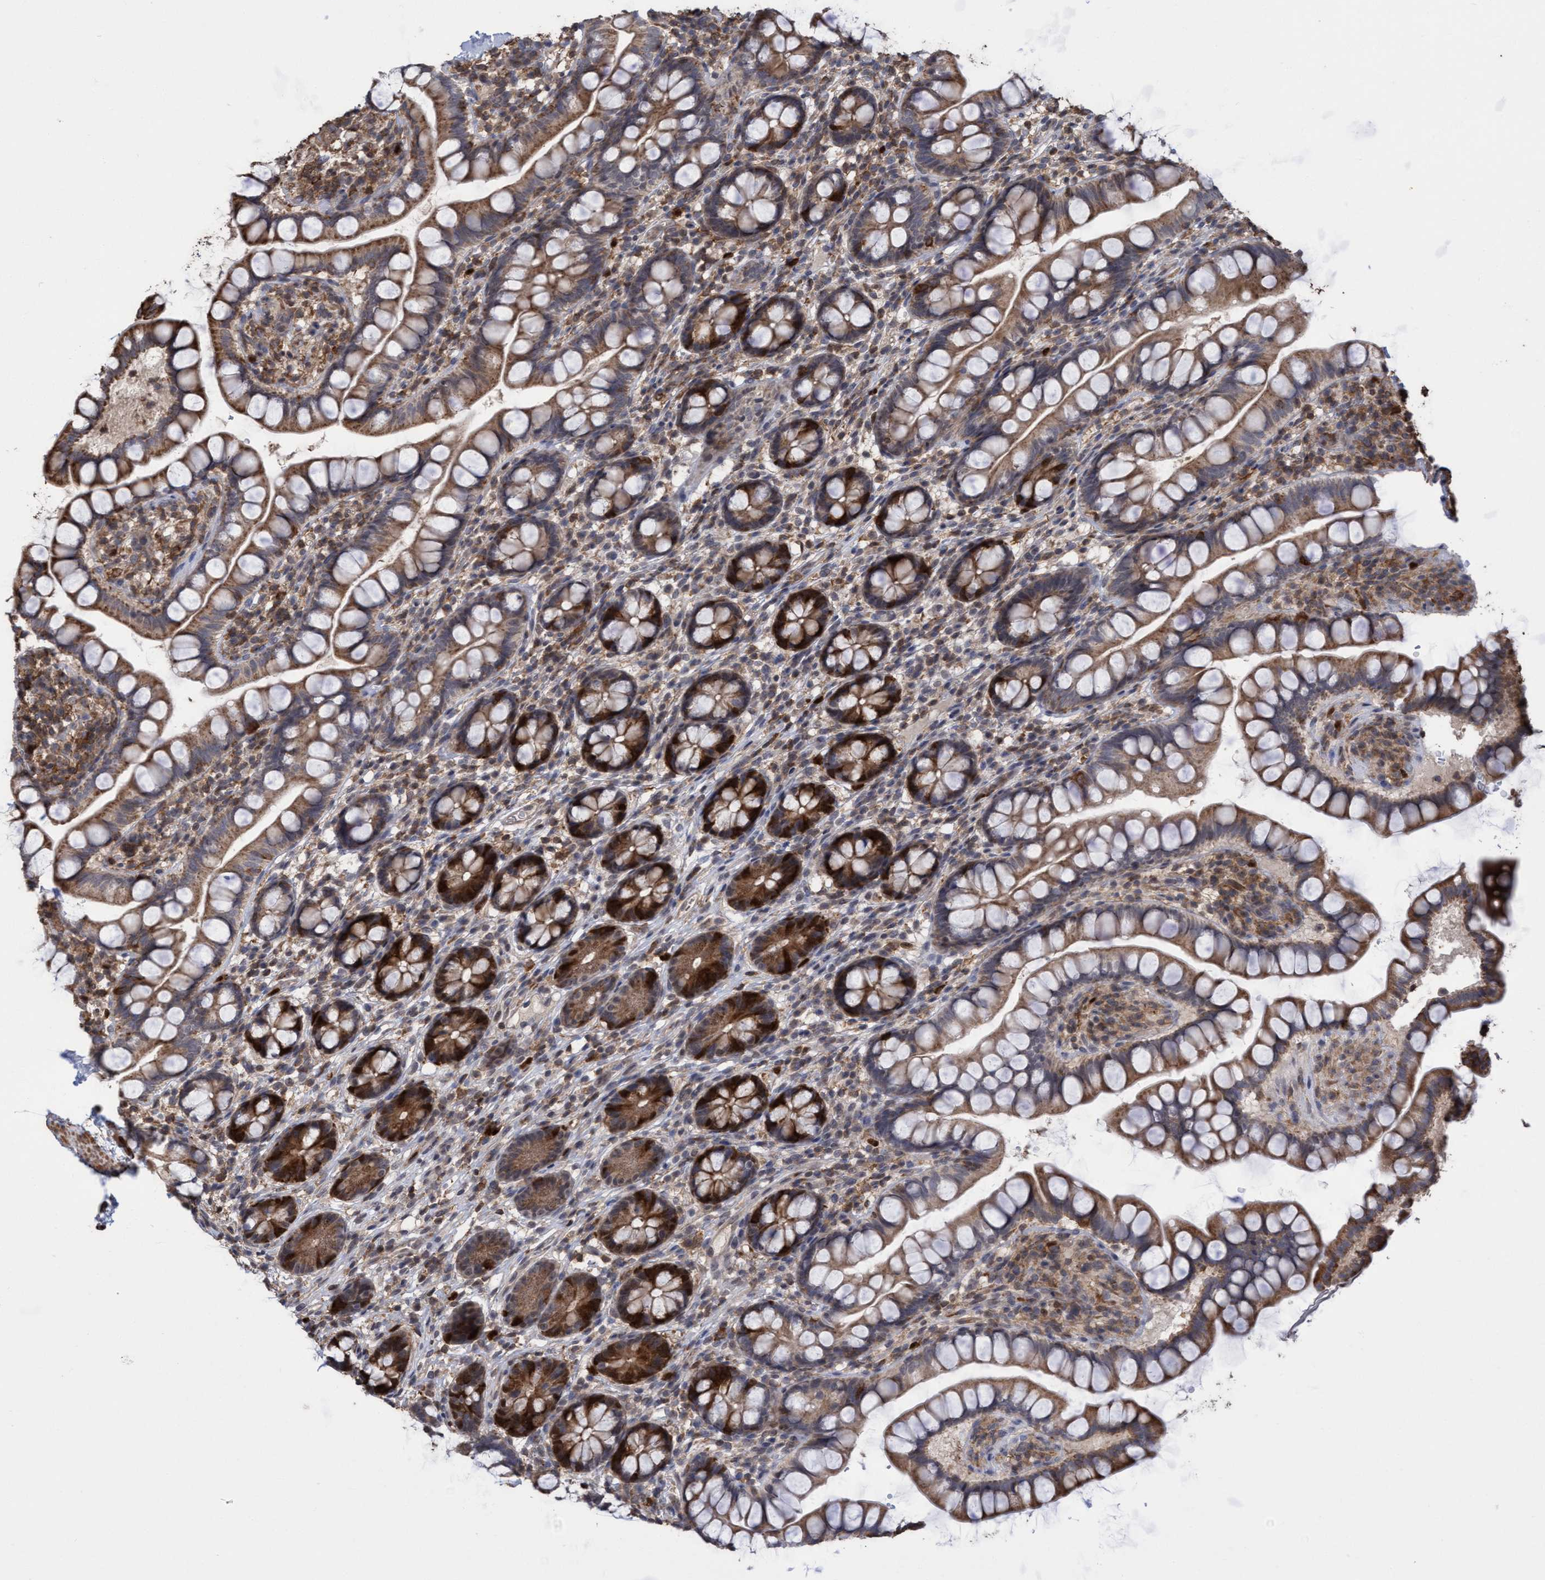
{"staining": {"intensity": "moderate", "quantity": ">75%", "location": "cytoplasmic/membranous,nuclear"}, "tissue": "small intestine", "cell_type": "Glandular cells", "image_type": "normal", "snomed": [{"axis": "morphology", "description": "Normal tissue, NOS"}, {"axis": "topography", "description": "Small intestine"}], "caption": "Benign small intestine was stained to show a protein in brown. There is medium levels of moderate cytoplasmic/membranous,nuclear positivity in approximately >75% of glandular cells. The staining was performed using DAB (3,3'-diaminobenzidine), with brown indicating positive protein expression. Nuclei are stained blue with hematoxylin.", "gene": "SLBP", "patient": {"sex": "female", "age": 84}}